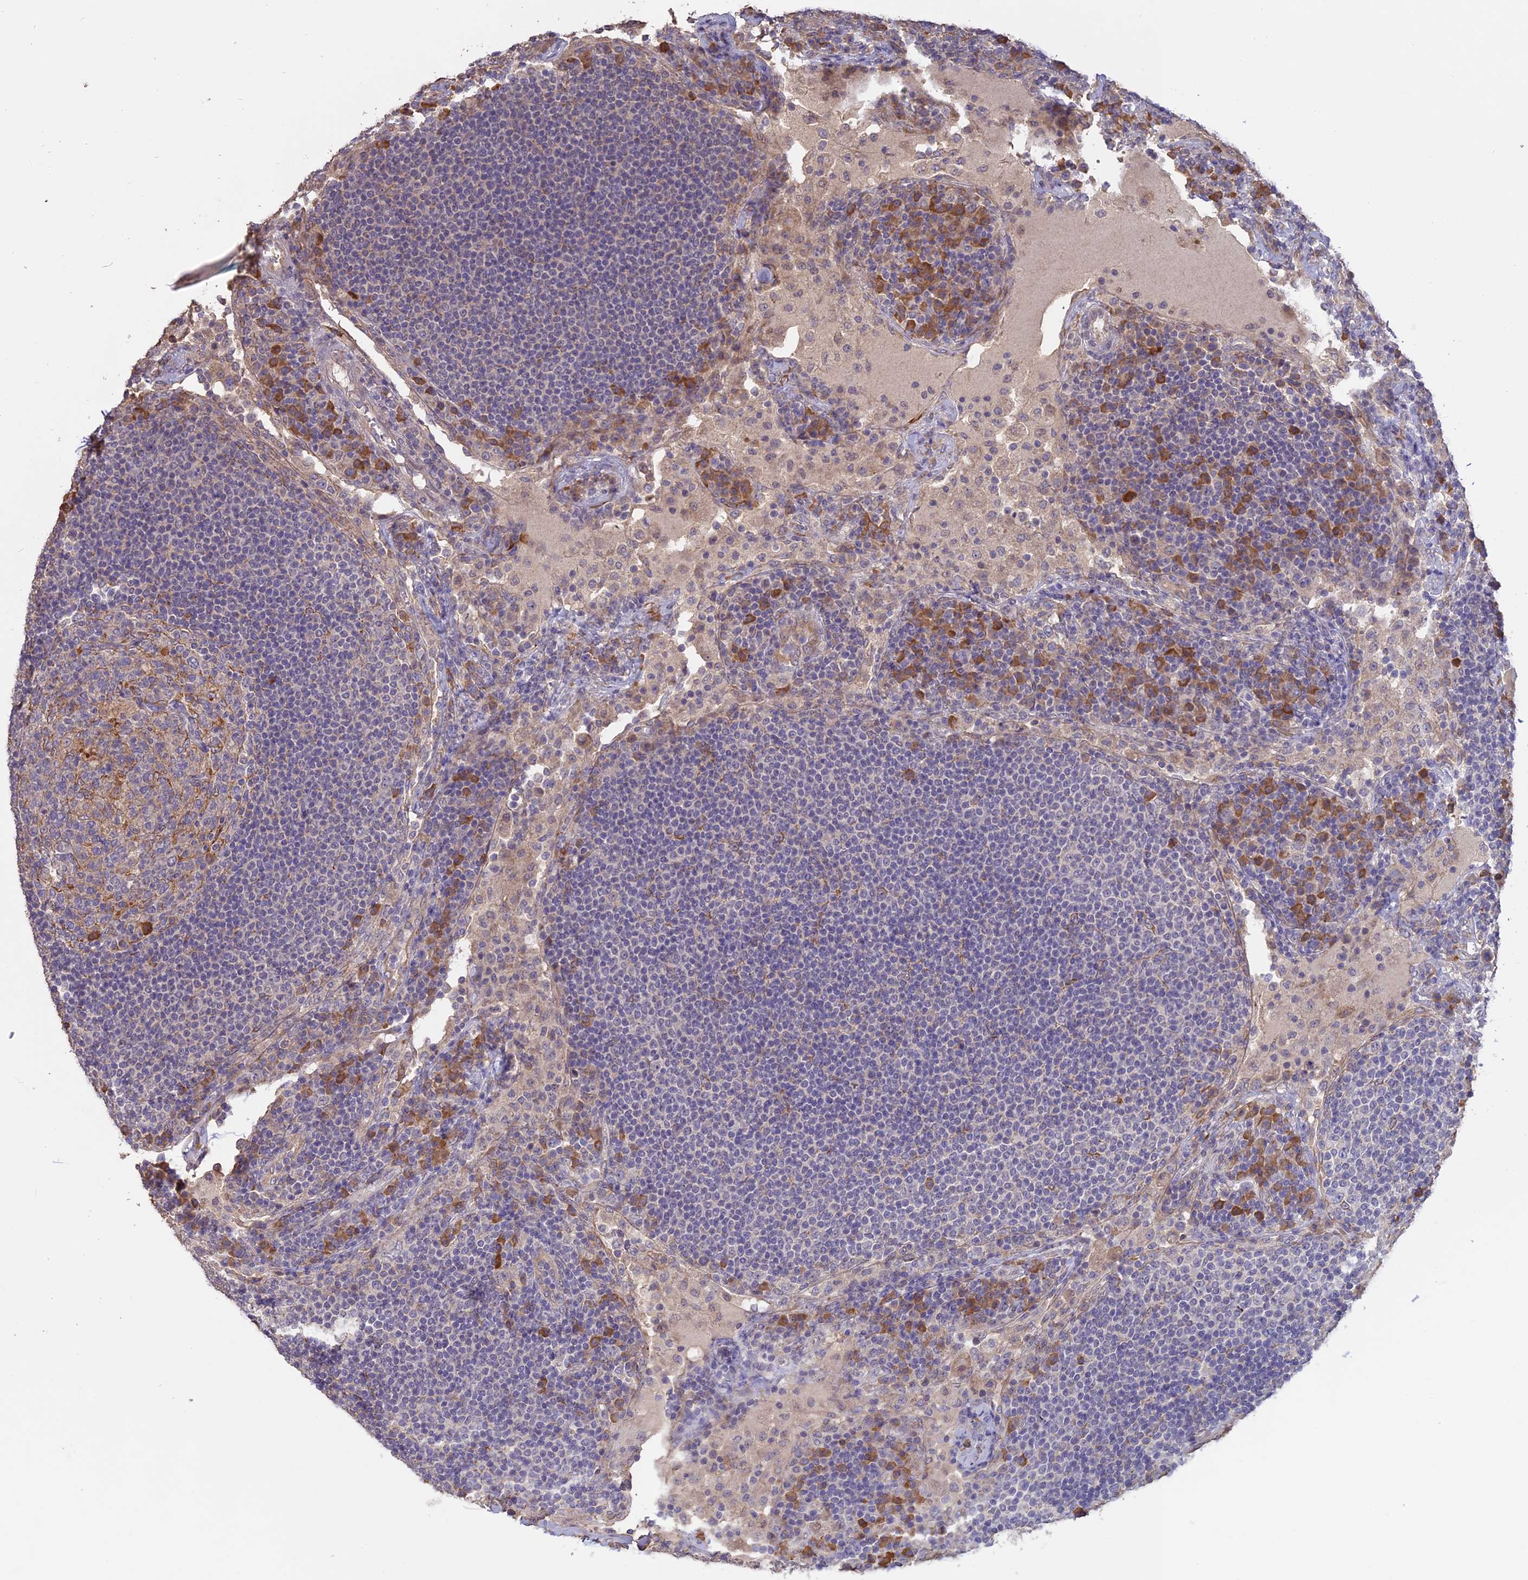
{"staining": {"intensity": "moderate", "quantity": "<25%", "location": "cytoplasmic/membranous"}, "tissue": "lymph node", "cell_type": "Germinal center cells", "image_type": "normal", "snomed": [{"axis": "morphology", "description": "Normal tissue, NOS"}, {"axis": "topography", "description": "Lymph node"}], "caption": "The image shows staining of unremarkable lymph node, revealing moderate cytoplasmic/membranous protein staining (brown color) within germinal center cells. (IHC, brightfield microscopy, high magnification).", "gene": "PPIC", "patient": {"sex": "female", "age": 53}}